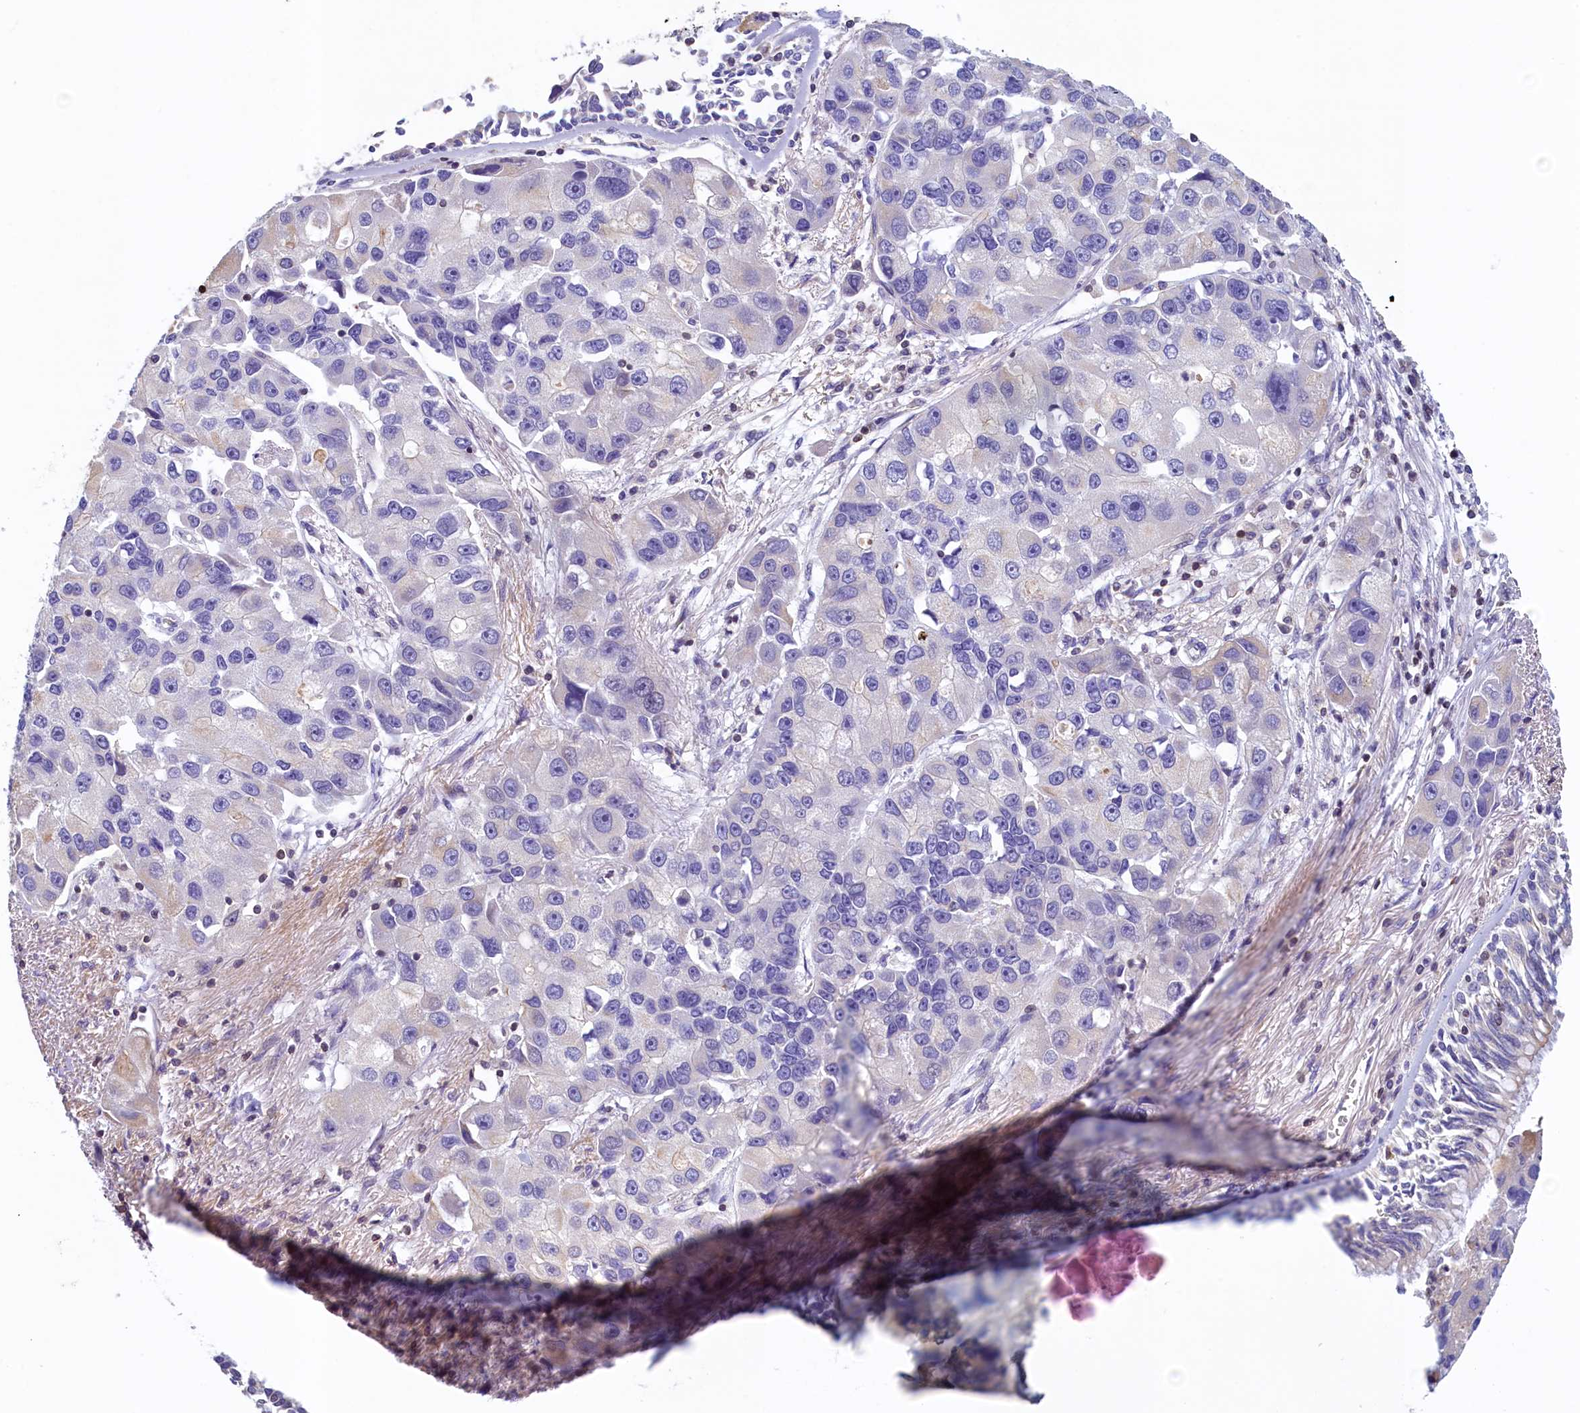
{"staining": {"intensity": "negative", "quantity": "none", "location": "none"}, "tissue": "lung cancer", "cell_type": "Tumor cells", "image_type": "cancer", "snomed": [{"axis": "morphology", "description": "Adenocarcinoma, NOS"}, {"axis": "topography", "description": "Lung"}], "caption": "Immunohistochemical staining of lung adenocarcinoma demonstrates no significant staining in tumor cells.", "gene": "TRAF3IP3", "patient": {"sex": "female", "age": 54}}